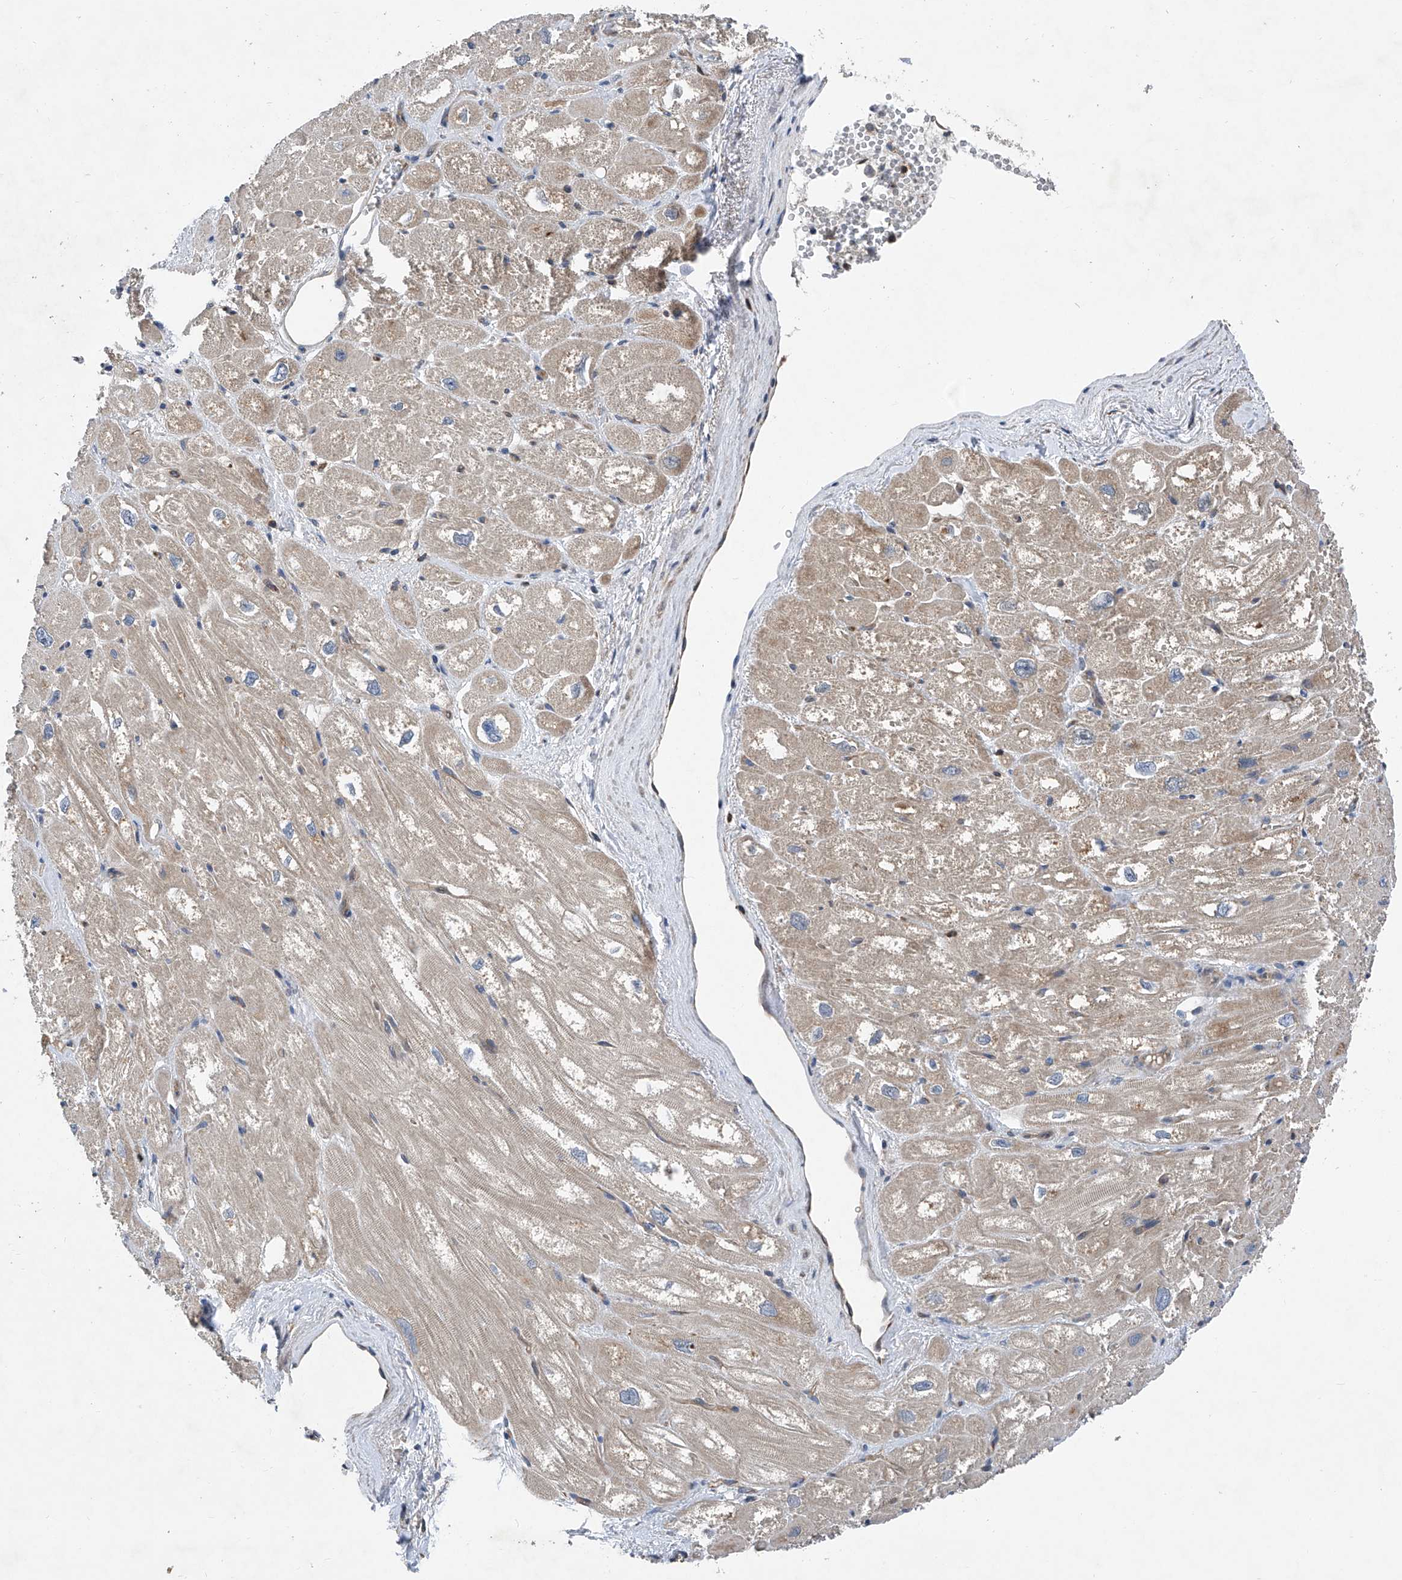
{"staining": {"intensity": "moderate", "quantity": ">75%", "location": "cytoplasmic/membranous"}, "tissue": "heart muscle", "cell_type": "Cardiomyocytes", "image_type": "normal", "snomed": [{"axis": "morphology", "description": "Normal tissue, NOS"}, {"axis": "topography", "description": "Heart"}], "caption": "Heart muscle stained for a protein exhibits moderate cytoplasmic/membranous positivity in cardiomyocytes. The protein of interest is stained brown, and the nuclei are stained in blue (DAB (3,3'-diaminobenzidine) IHC with brightfield microscopy, high magnification).", "gene": "TRIM38", "patient": {"sex": "male", "age": 50}}